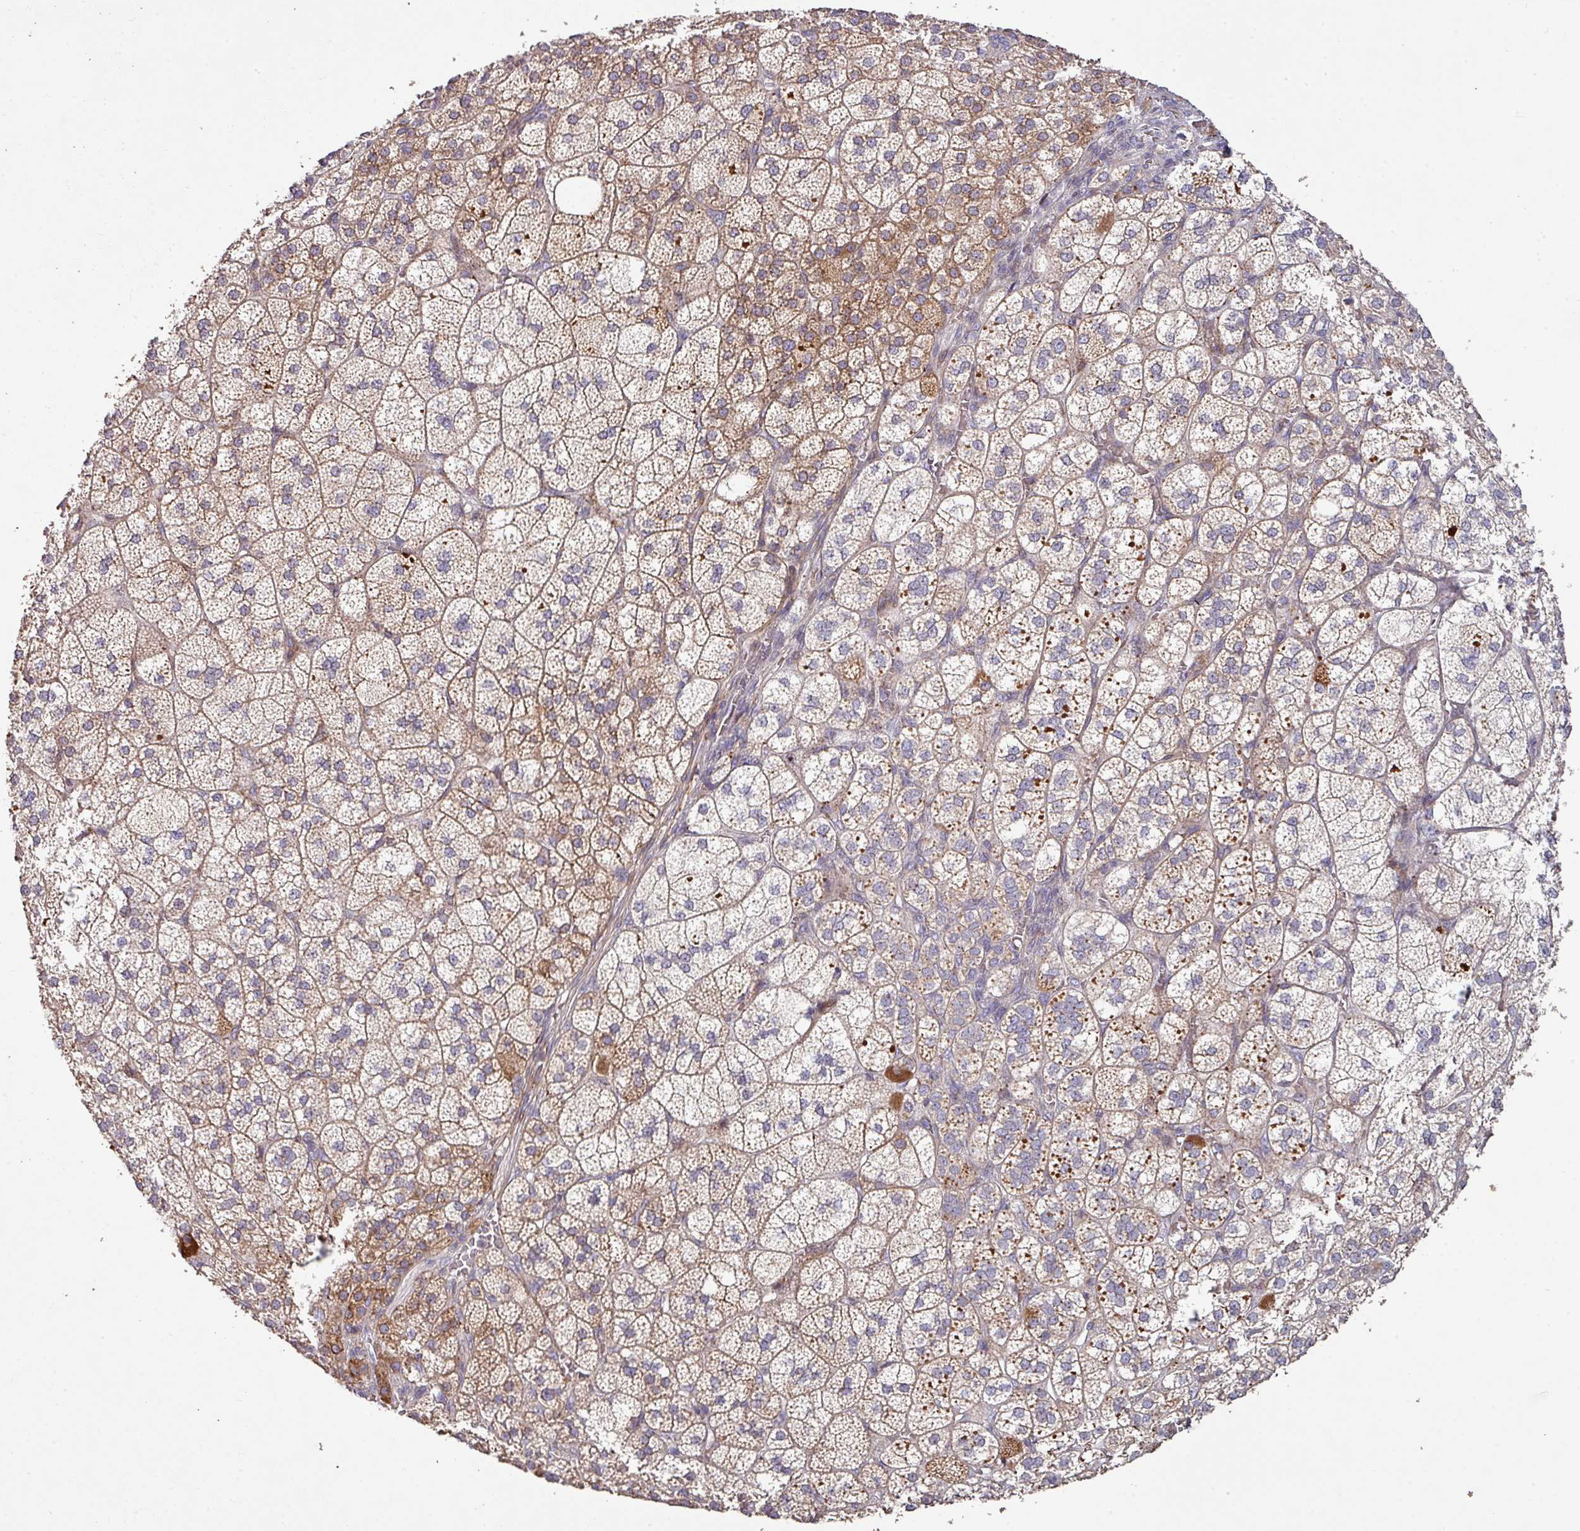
{"staining": {"intensity": "strong", "quantity": ">75%", "location": "cytoplasmic/membranous"}, "tissue": "adrenal gland", "cell_type": "Glandular cells", "image_type": "normal", "snomed": [{"axis": "morphology", "description": "Normal tissue, NOS"}, {"axis": "topography", "description": "Adrenal gland"}], "caption": "IHC histopathology image of unremarkable human adrenal gland stained for a protein (brown), which demonstrates high levels of strong cytoplasmic/membranous staining in approximately >75% of glandular cells.", "gene": "RPL23A", "patient": {"sex": "female", "age": 60}}